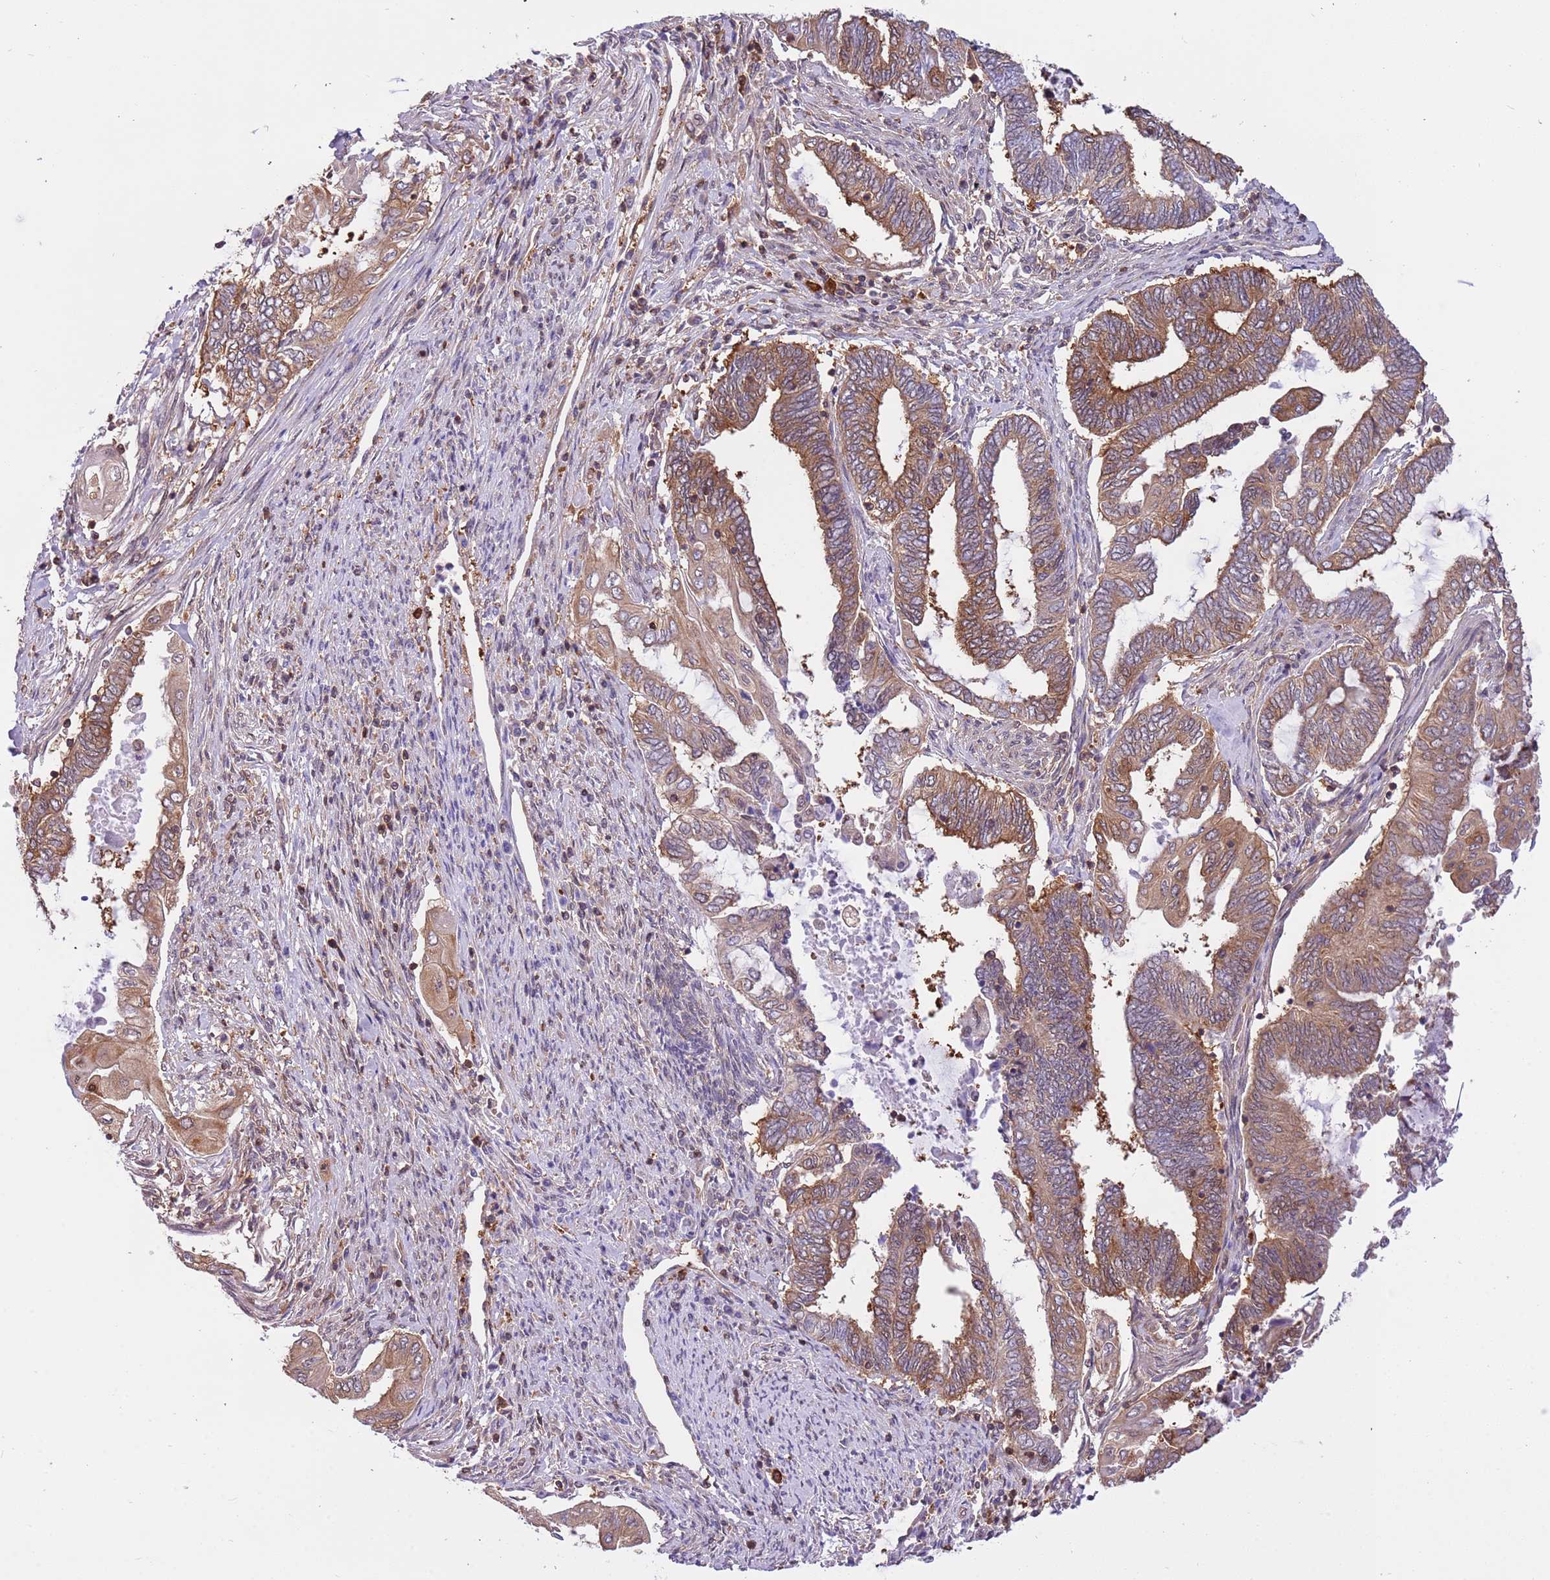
{"staining": {"intensity": "moderate", "quantity": ">75%", "location": "cytoplasmic/membranous"}, "tissue": "endometrial cancer", "cell_type": "Tumor cells", "image_type": "cancer", "snomed": [{"axis": "morphology", "description": "Adenocarcinoma, NOS"}, {"axis": "topography", "description": "Uterus"}, {"axis": "topography", "description": "Endometrium"}], "caption": "Brown immunohistochemical staining in human adenocarcinoma (endometrial) shows moderate cytoplasmic/membranous staining in about >75% of tumor cells. The protein of interest is shown in brown color, while the nuclei are stained blue.", "gene": "STIP1", "patient": {"sex": "female", "age": 70}}